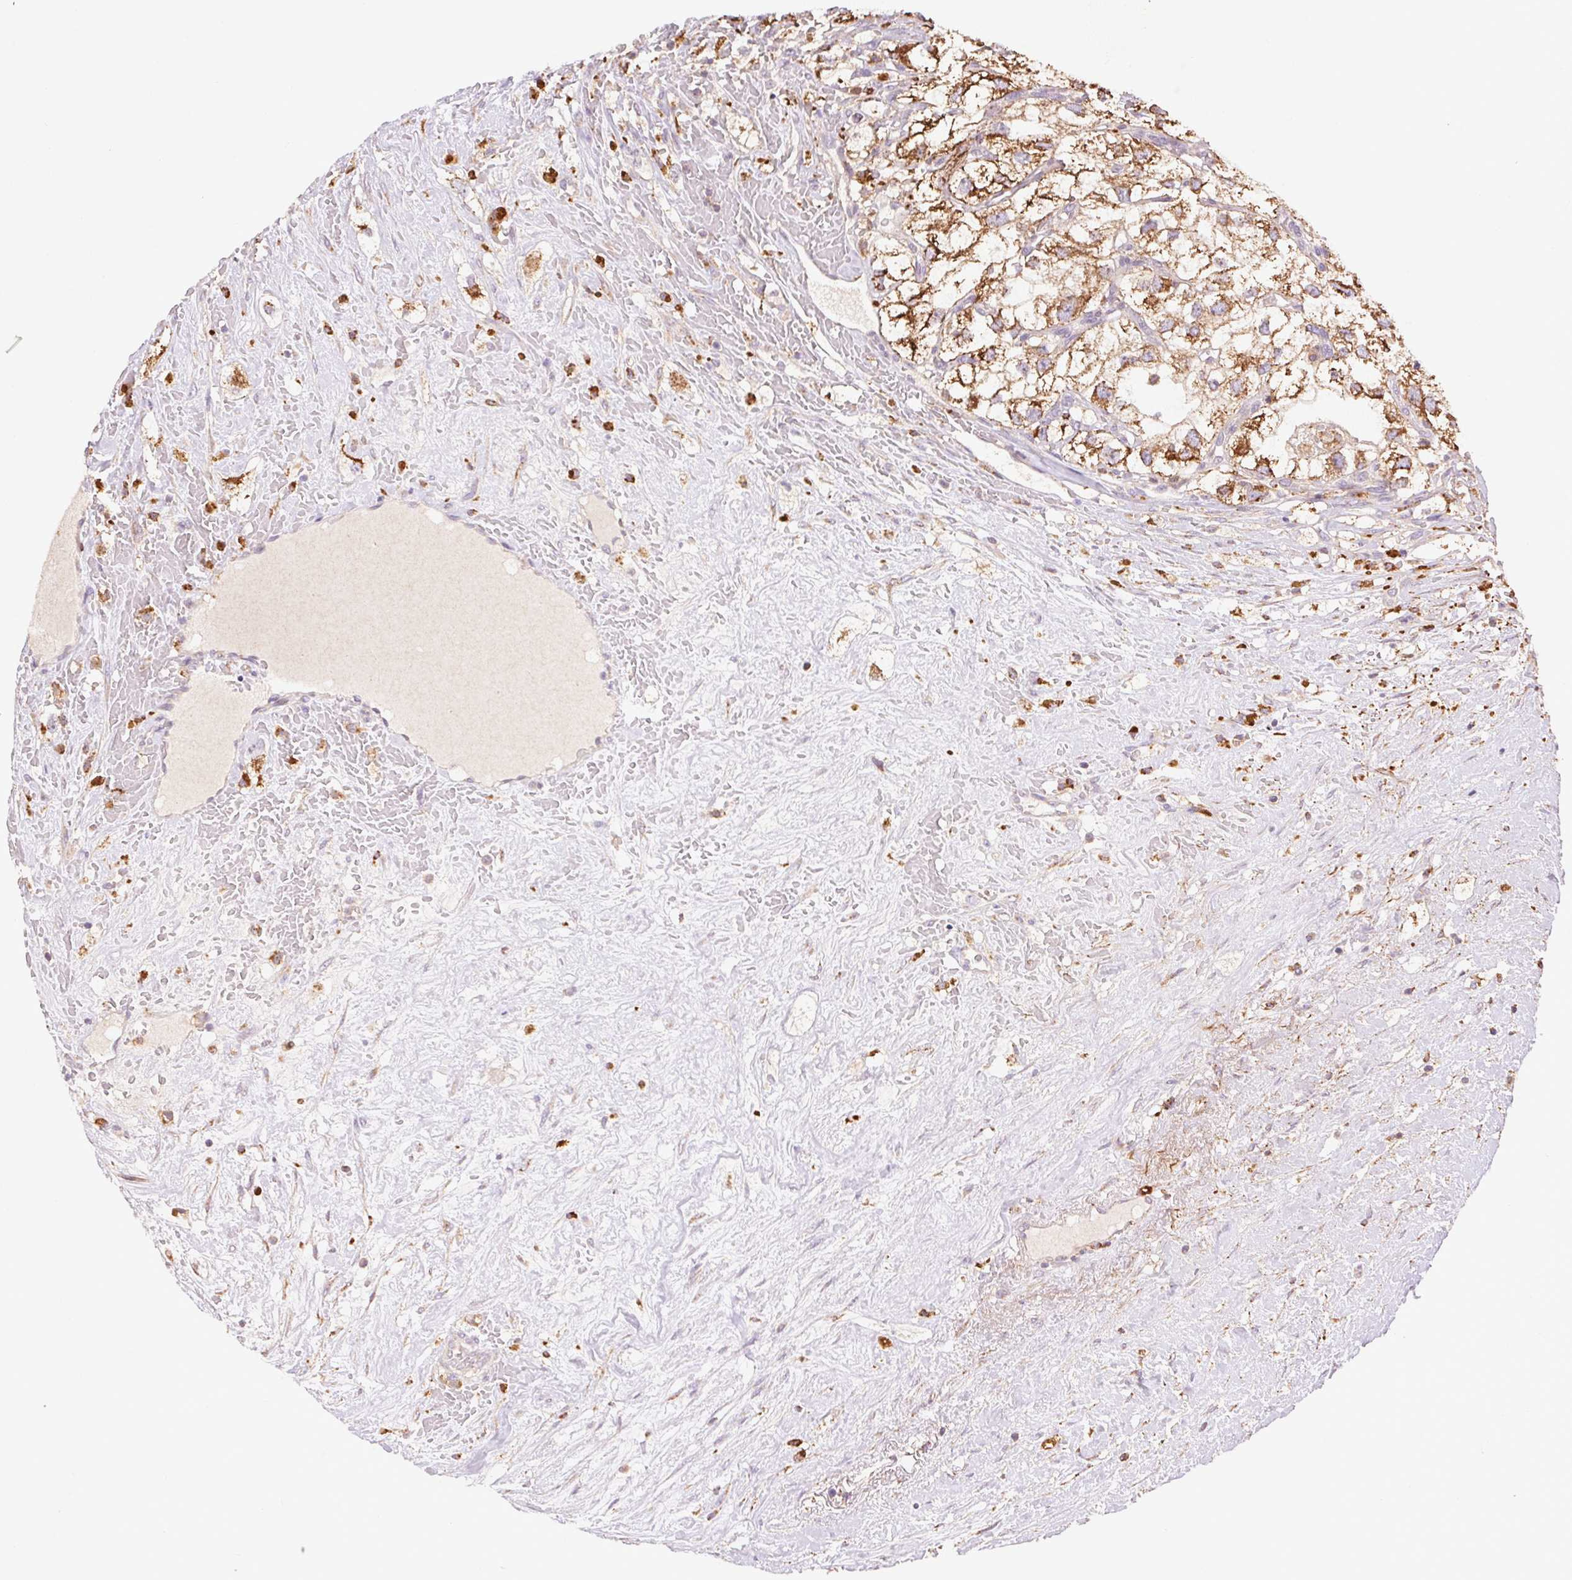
{"staining": {"intensity": "moderate", "quantity": ">75%", "location": "cytoplasmic/membranous"}, "tissue": "renal cancer", "cell_type": "Tumor cells", "image_type": "cancer", "snomed": [{"axis": "morphology", "description": "Adenocarcinoma, NOS"}, {"axis": "topography", "description": "Kidney"}], "caption": "IHC of human renal cancer shows medium levels of moderate cytoplasmic/membranous positivity in about >75% of tumor cells.", "gene": "FNBP1L", "patient": {"sex": "male", "age": 59}}